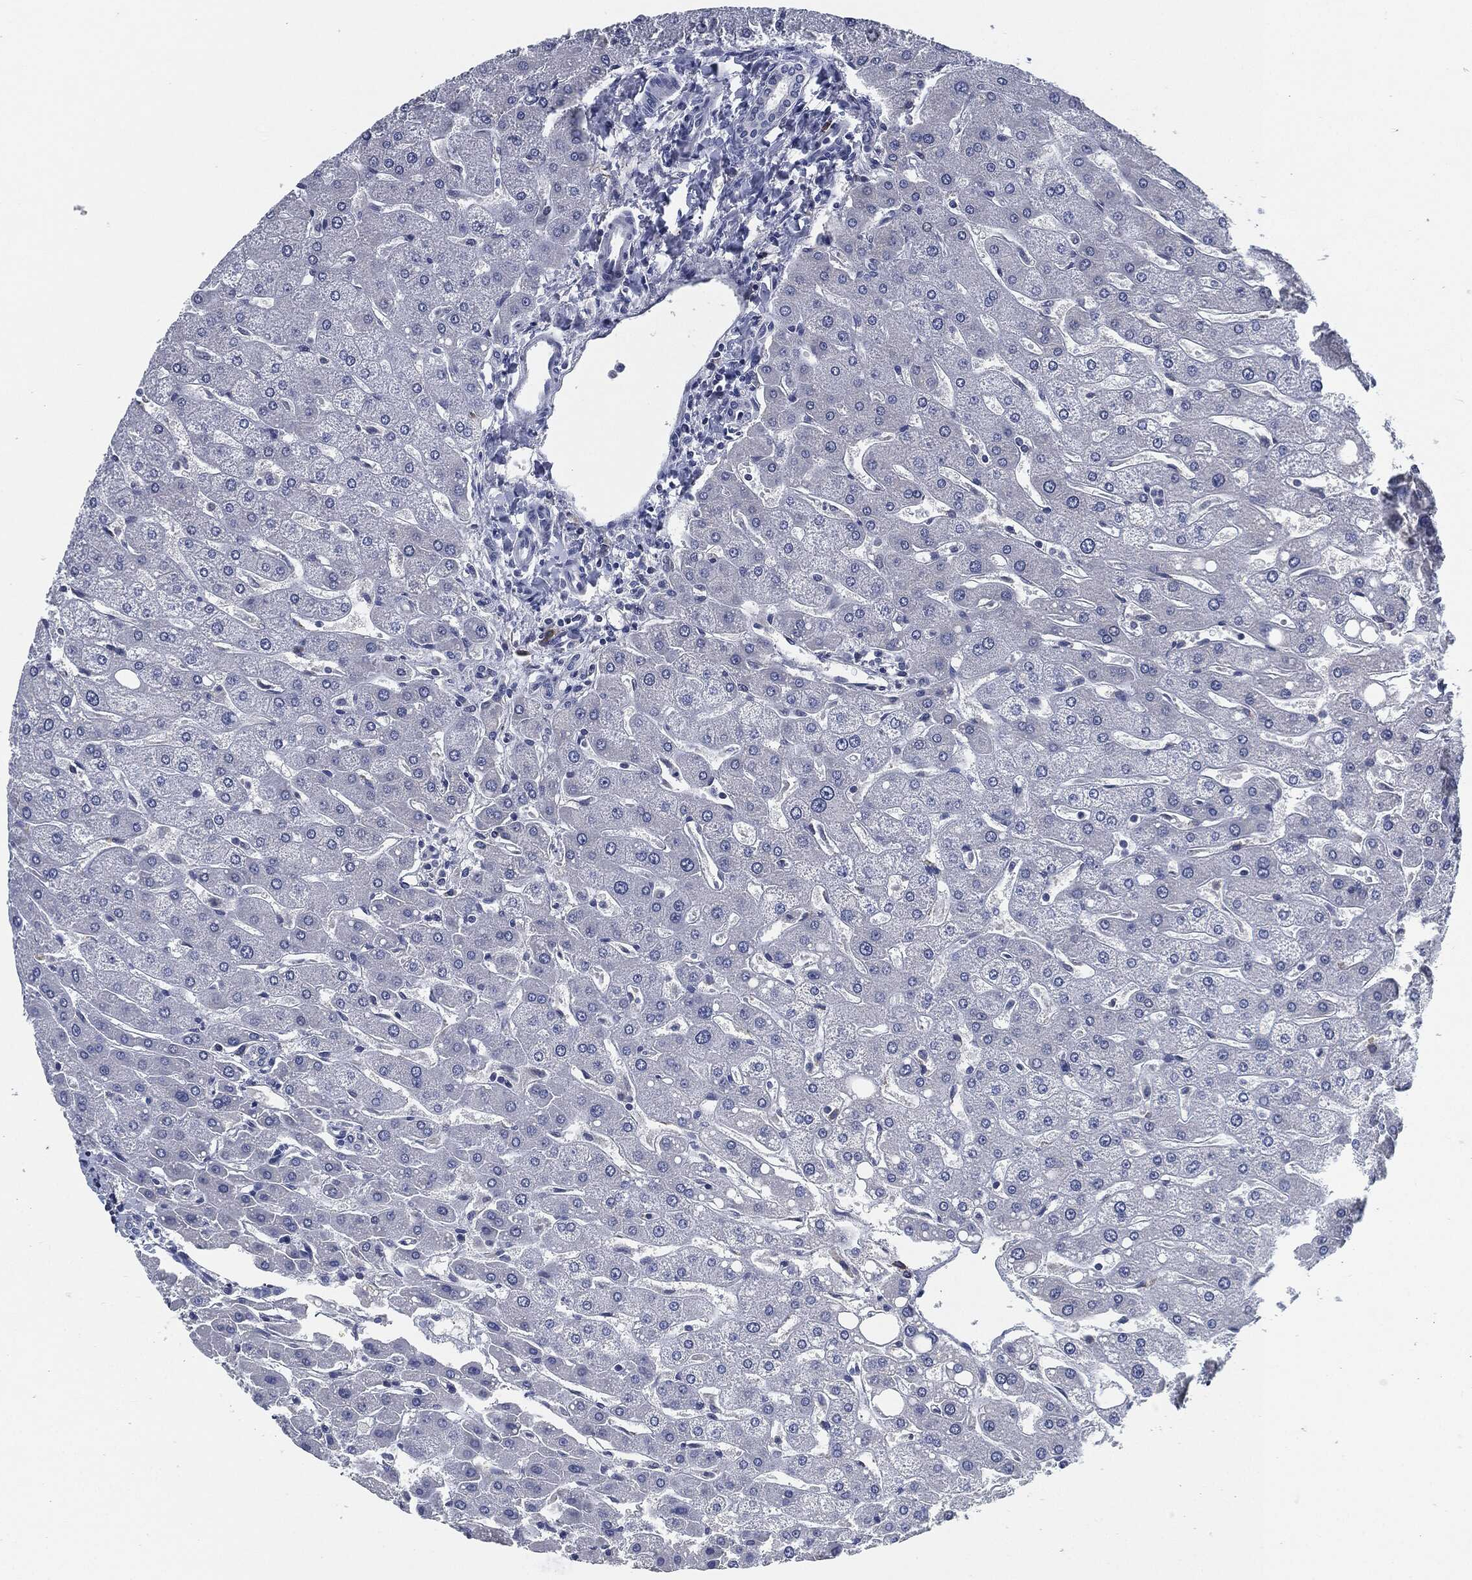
{"staining": {"intensity": "negative", "quantity": "none", "location": "none"}, "tissue": "liver", "cell_type": "Cholangiocytes", "image_type": "normal", "snomed": [{"axis": "morphology", "description": "Normal tissue, NOS"}, {"axis": "topography", "description": "Liver"}], "caption": "IHC image of normal human liver stained for a protein (brown), which exhibits no positivity in cholangiocytes.", "gene": "IL2RG", "patient": {"sex": "male", "age": 67}}